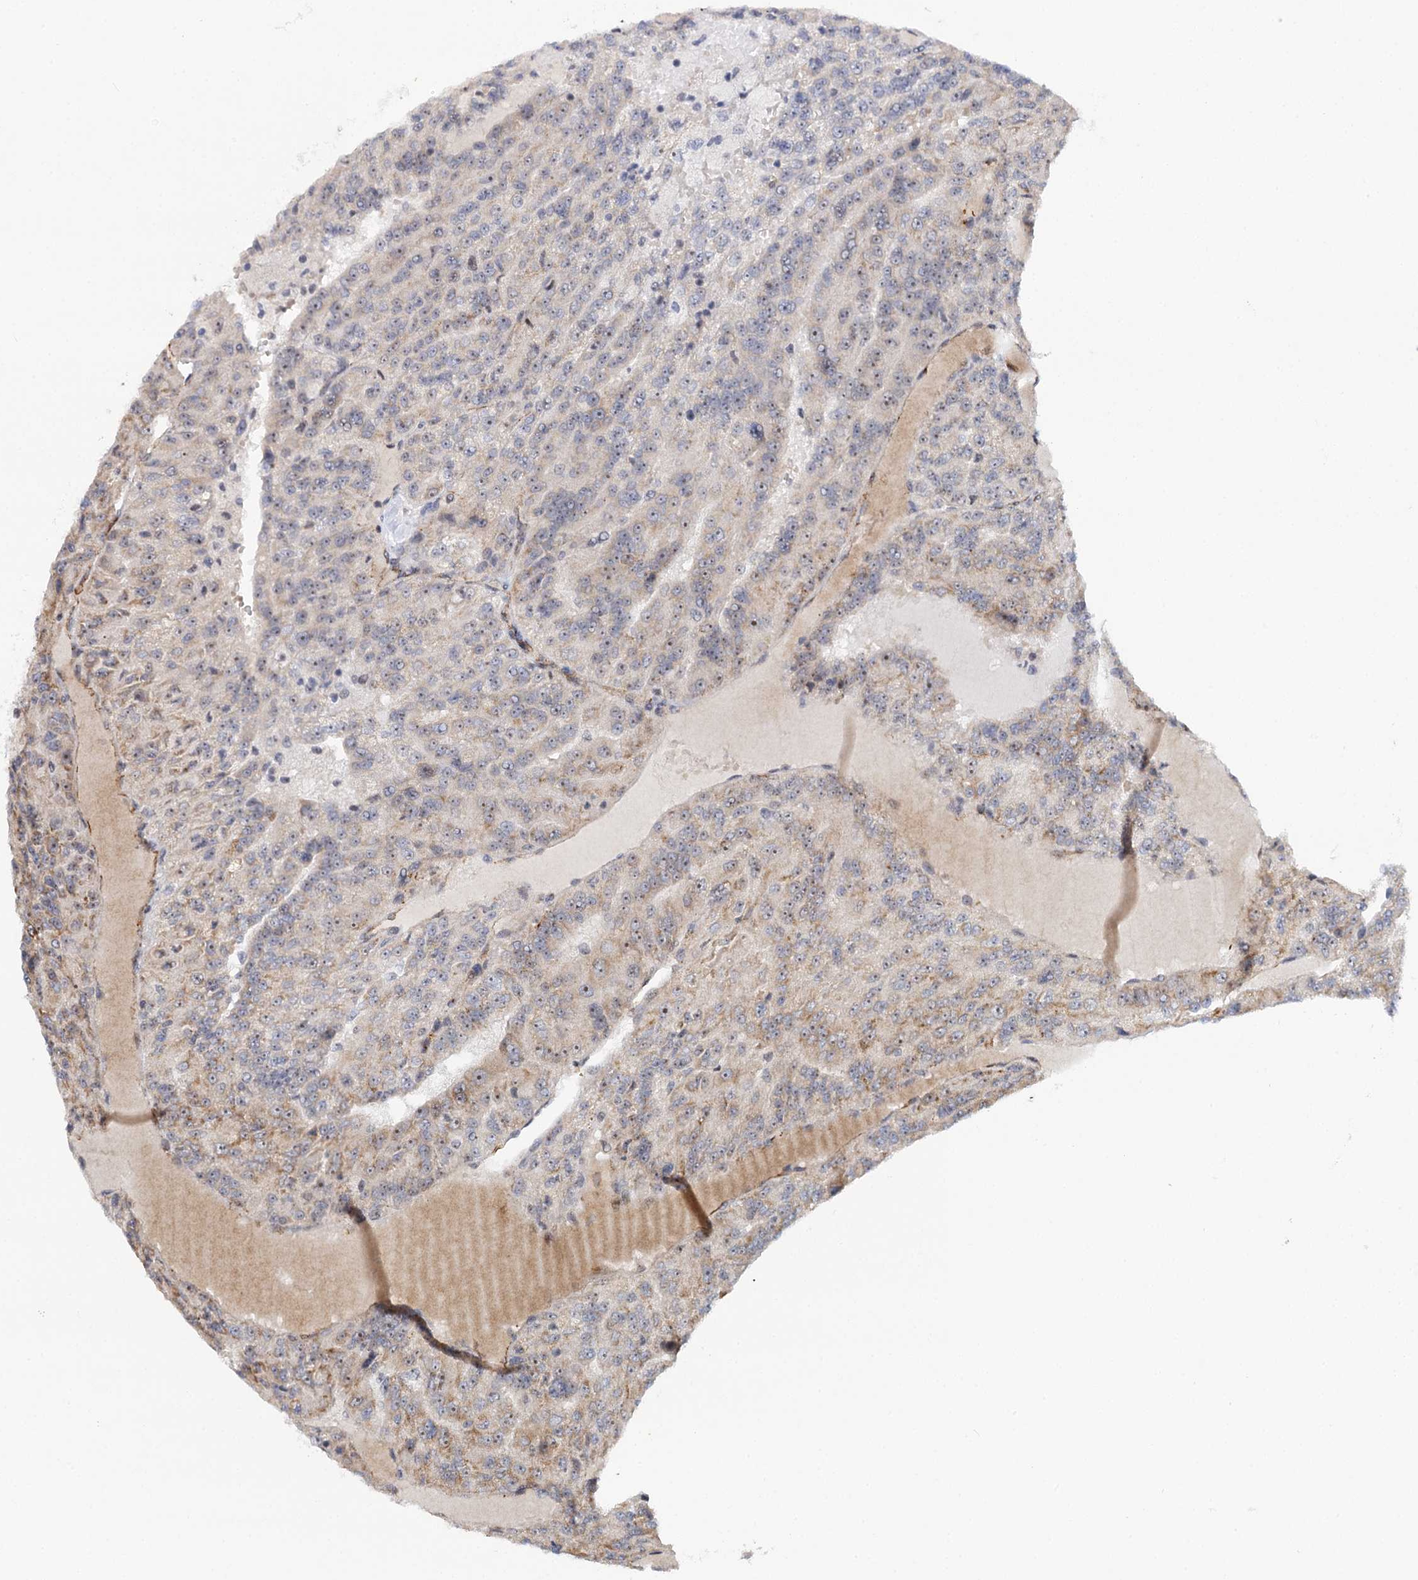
{"staining": {"intensity": "weak", "quantity": "25%-75%", "location": "cytoplasmic/membranous"}, "tissue": "renal cancer", "cell_type": "Tumor cells", "image_type": "cancer", "snomed": [{"axis": "morphology", "description": "Adenocarcinoma, NOS"}, {"axis": "topography", "description": "Kidney"}], "caption": "The histopathology image displays a brown stain indicating the presence of a protein in the cytoplasmic/membranous of tumor cells in renal adenocarcinoma.", "gene": "BUD13", "patient": {"sex": "female", "age": 63}}